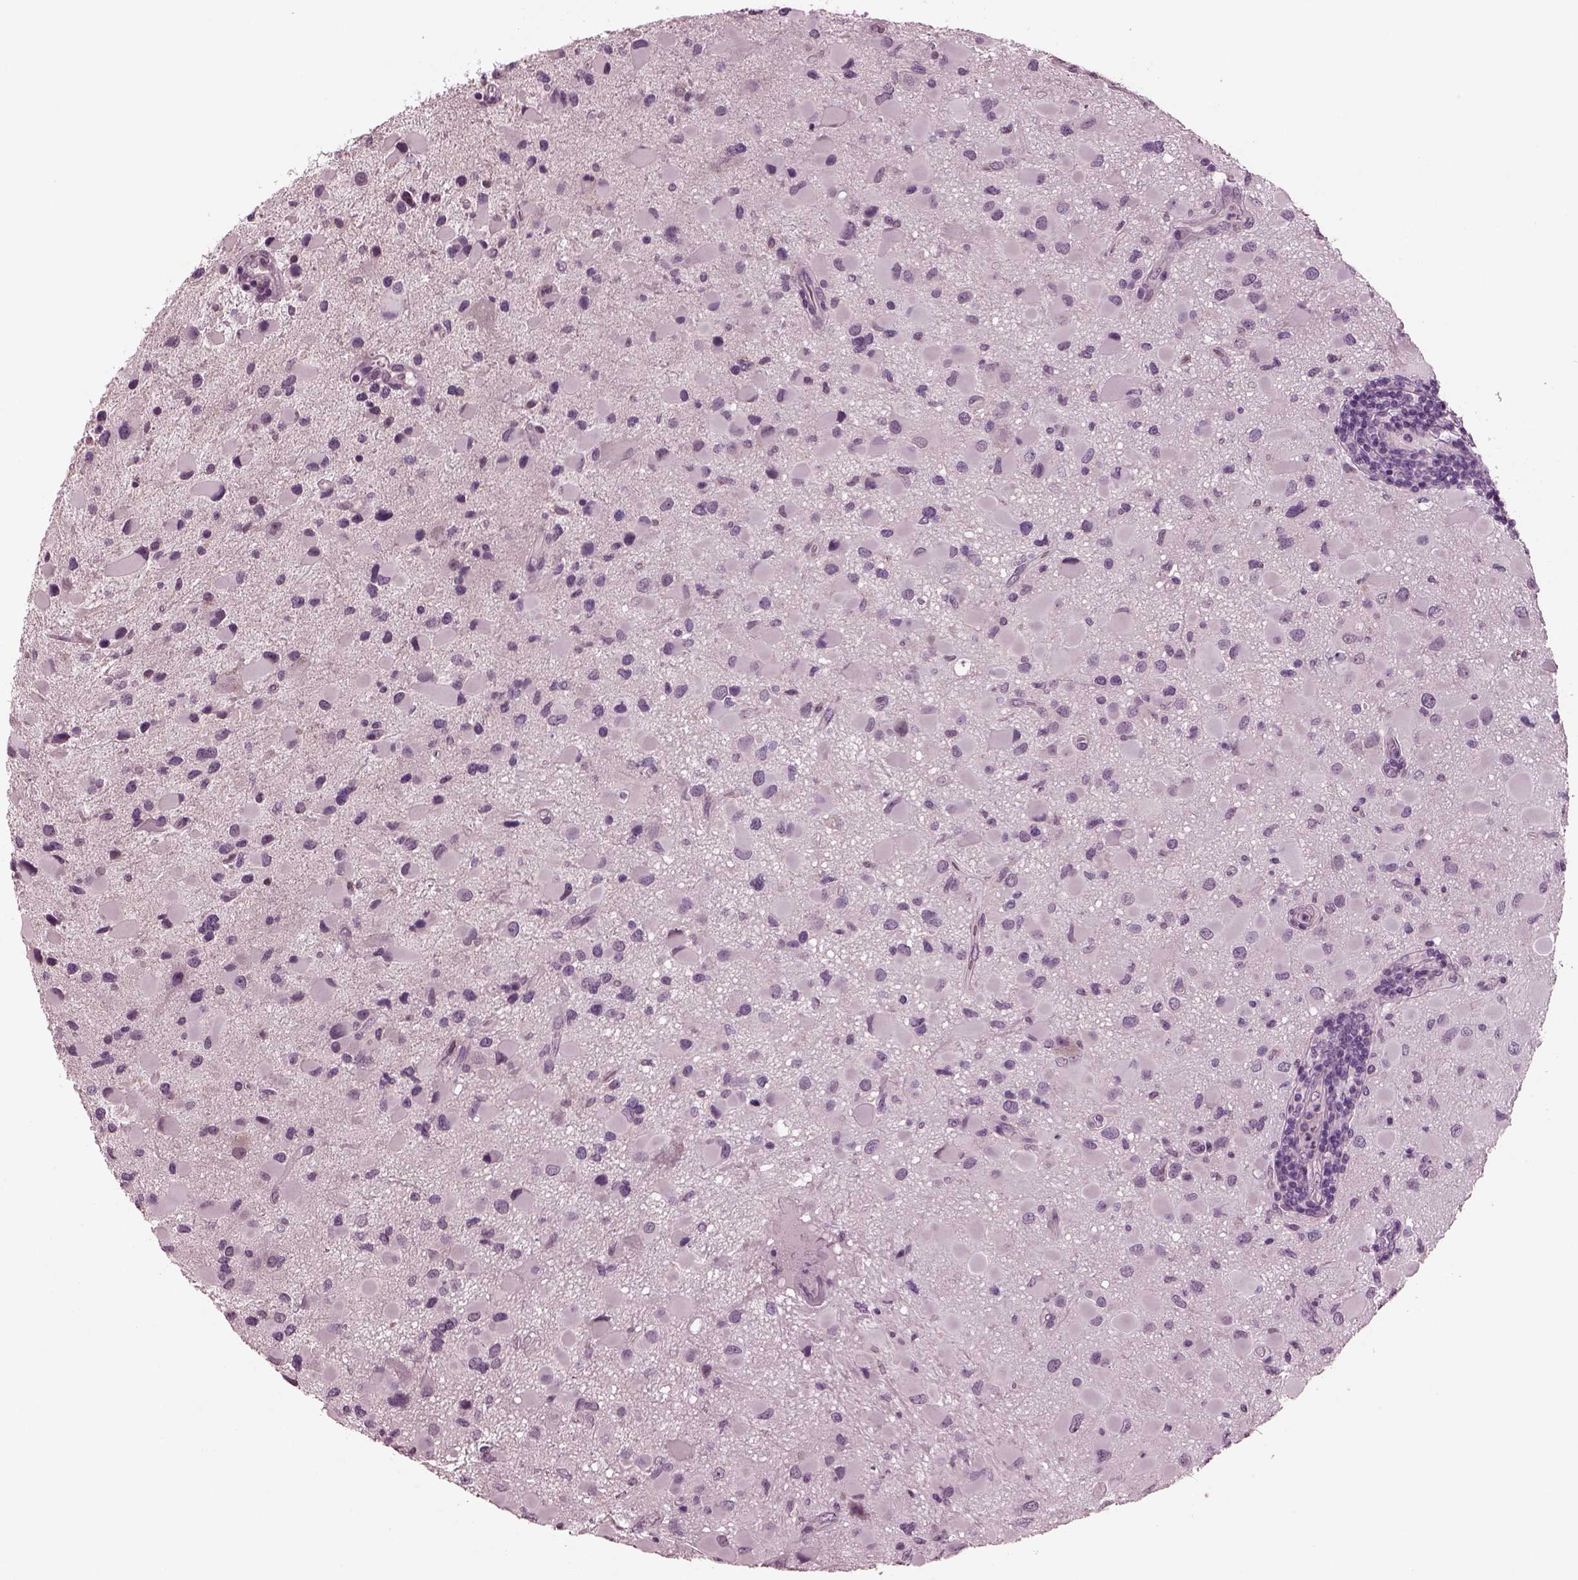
{"staining": {"intensity": "negative", "quantity": "none", "location": "none"}, "tissue": "glioma", "cell_type": "Tumor cells", "image_type": "cancer", "snomed": [{"axis": "morphology", "description": "Glioma, malignant, Low grade"}, {"axis": "topography", "description": "Brain"}], "caption": "Immunohistochemical staining of glioma exhibits no significant expression in tumor cells. (DAB (3,3'-diaminobenzidine) immunohistochemistry with hematoxylin counter stain).", "gene": "MIB2", "patient": {"sex": "female", "age": 32}}